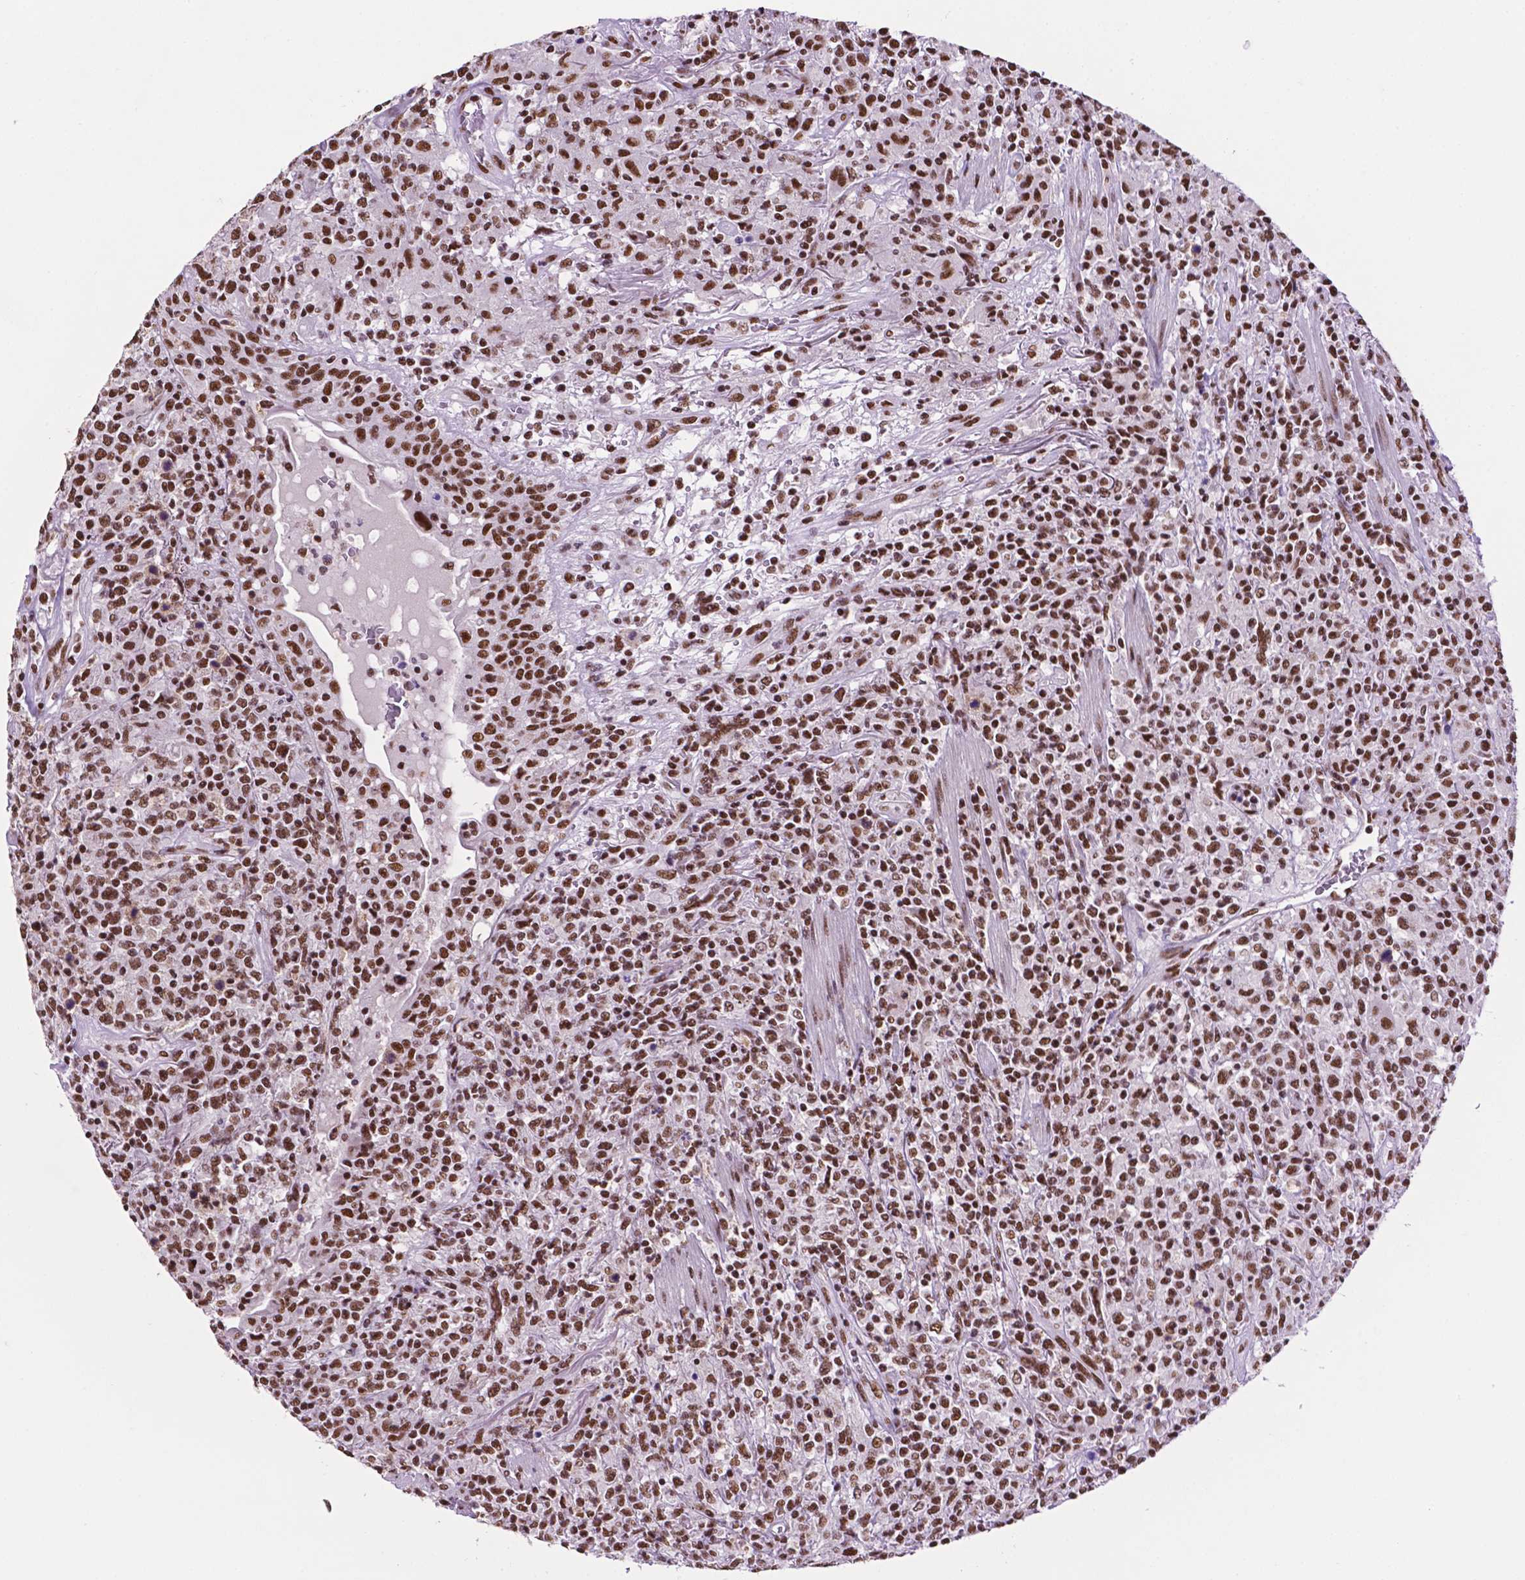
{"staining": {"intensity": "strong", "quantity": ">75%", "location": "nuclear"}, "tissue": "lymphoma", "cell_type": "Tumor cells", "image_type": "cancer", "snomed": [{"axis": "morphology", "description": "Malignant lymphoma, non-Hodgkin's type, High grade"}, {"axis": "topography", "description": "Lung"}], "caption": "Immunohistochemical staining of human lymphoma shows high levels of strong nuclear protein expression in about >75% of tumor cells.", "gene": "CCAR2", "patient": {"sex": "male", "age": 79}}